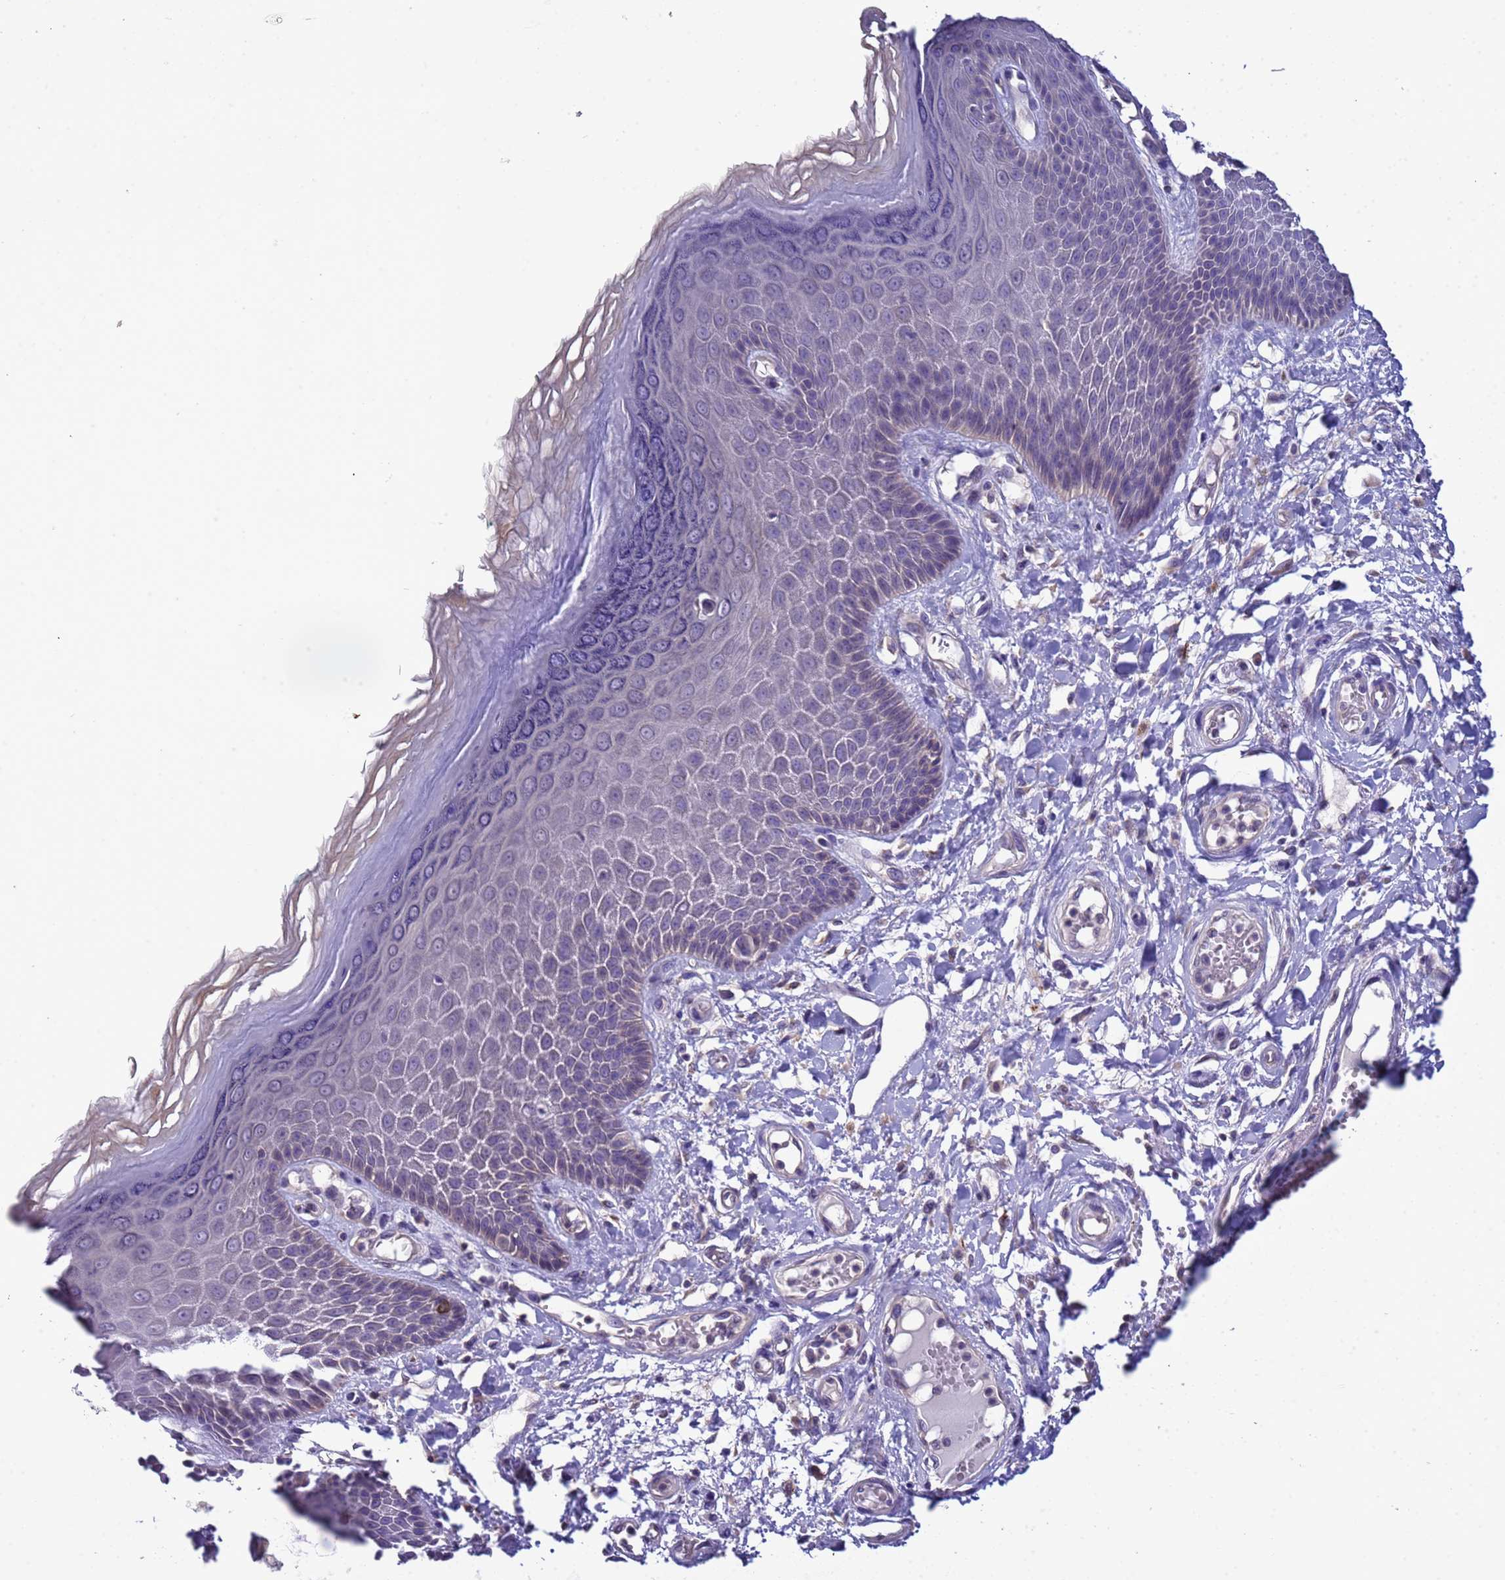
{"staining": {"intensity": "negative", "quantity": "none", "location": "none"}, "tissue": "skin", "cell_type": "Epidermal cells", "image_type": "normal", "snomed": [{"axis": "morphology", "description": "Normal tissue, NOS"}, {"axis": "topography", "description": "Anal"}], "caption": "Photomicrograph shows no significant protein staining in epidermal cells of unremarkable skin. (DAB (3,3'-diaminobenzidine) immunohistochemistry visualized using brightfield microscopy, high magnification).", "gene": "ELMOD2", "patient": {"sex": "male", "age": 78}}